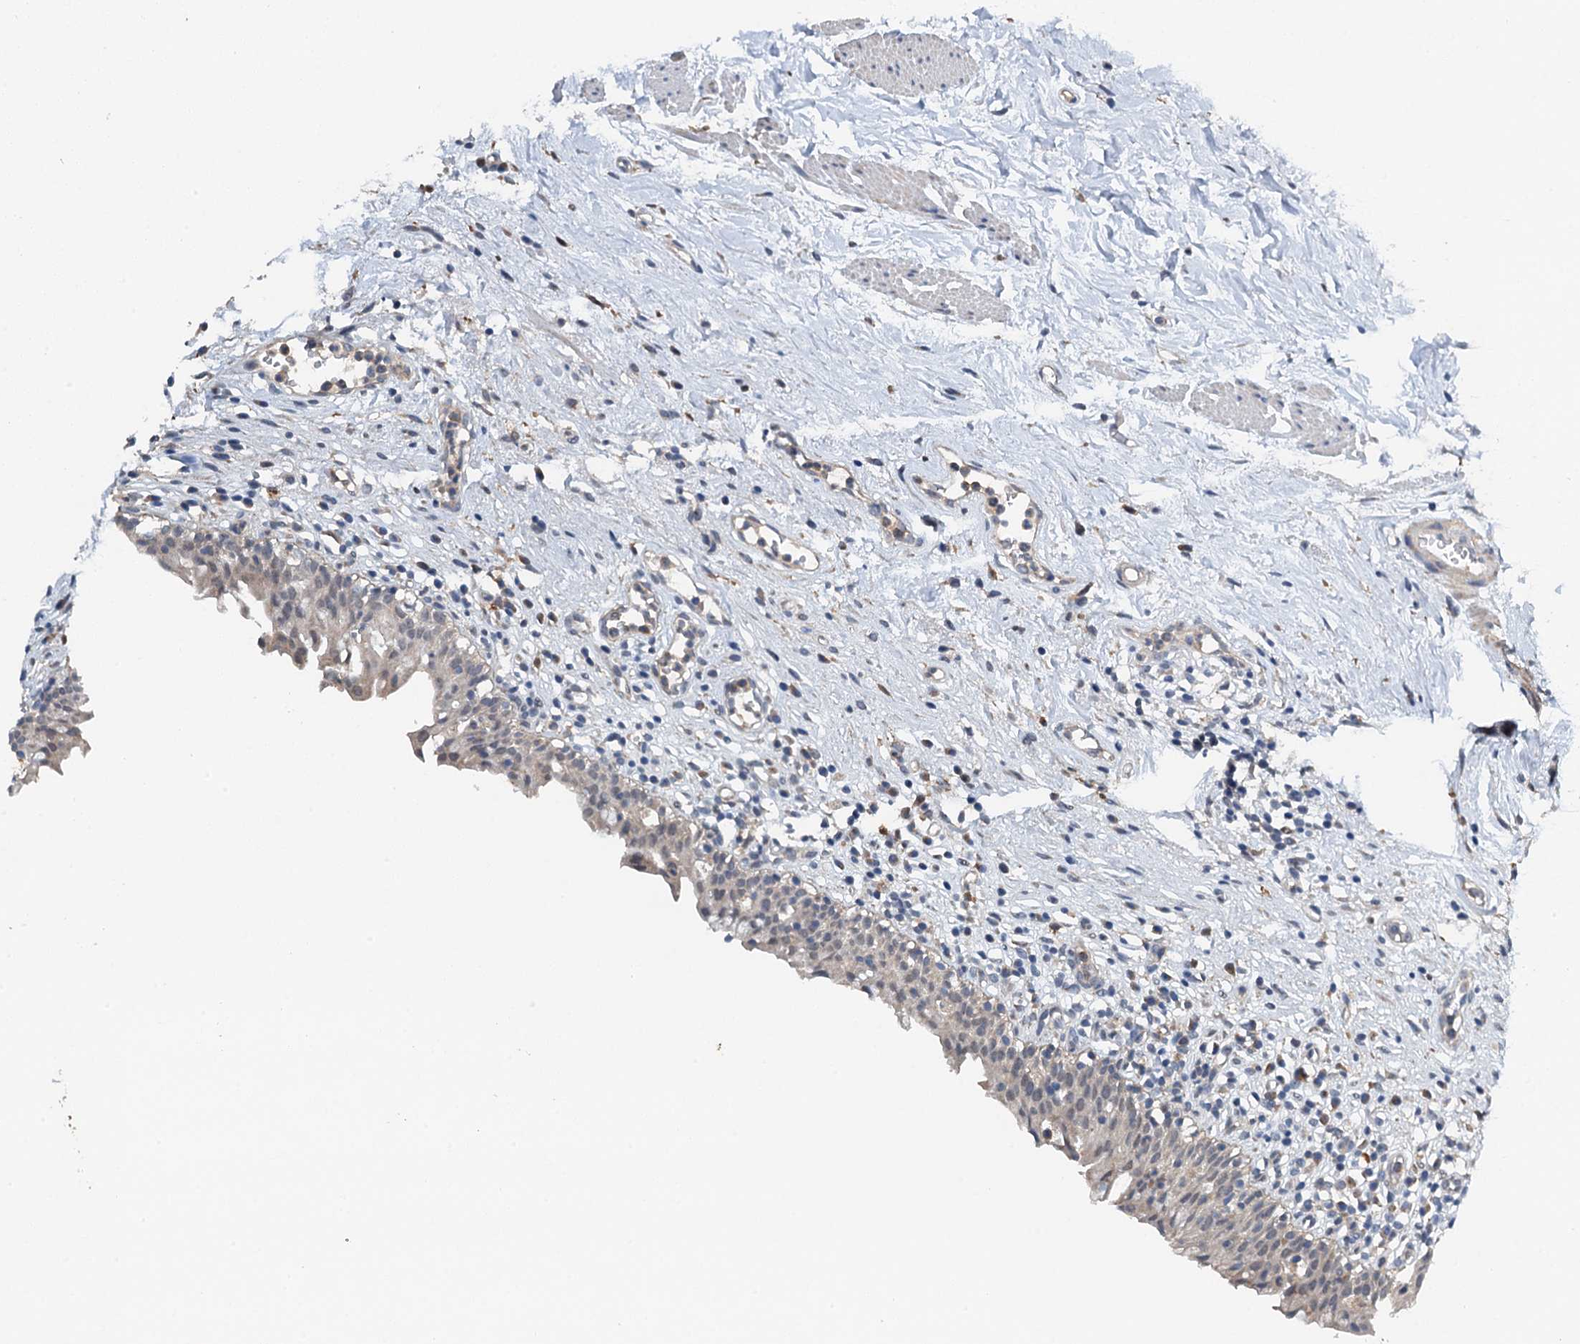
{"staining": {"intensity": "weak", "quantity": "<25%", "location": "cytoplasmic/membranous"}, "tissue": "urinary bladder", "cell_type": "Urothelial cells", "image_type": "normal", "snomed": [{"axis": "morphology", "description": "Normal tissue, NOS"}, {"axis": "morphology", "description": "Inflammation, NOS"}, {"axis": "topography", "description": "Urinary bladder"}], "caption": "The micrograph displays no staining of urothelial cells in normal urinary bladder.", "gene": "ZNF606", "patient": {"sex": "male", "age": 63}}